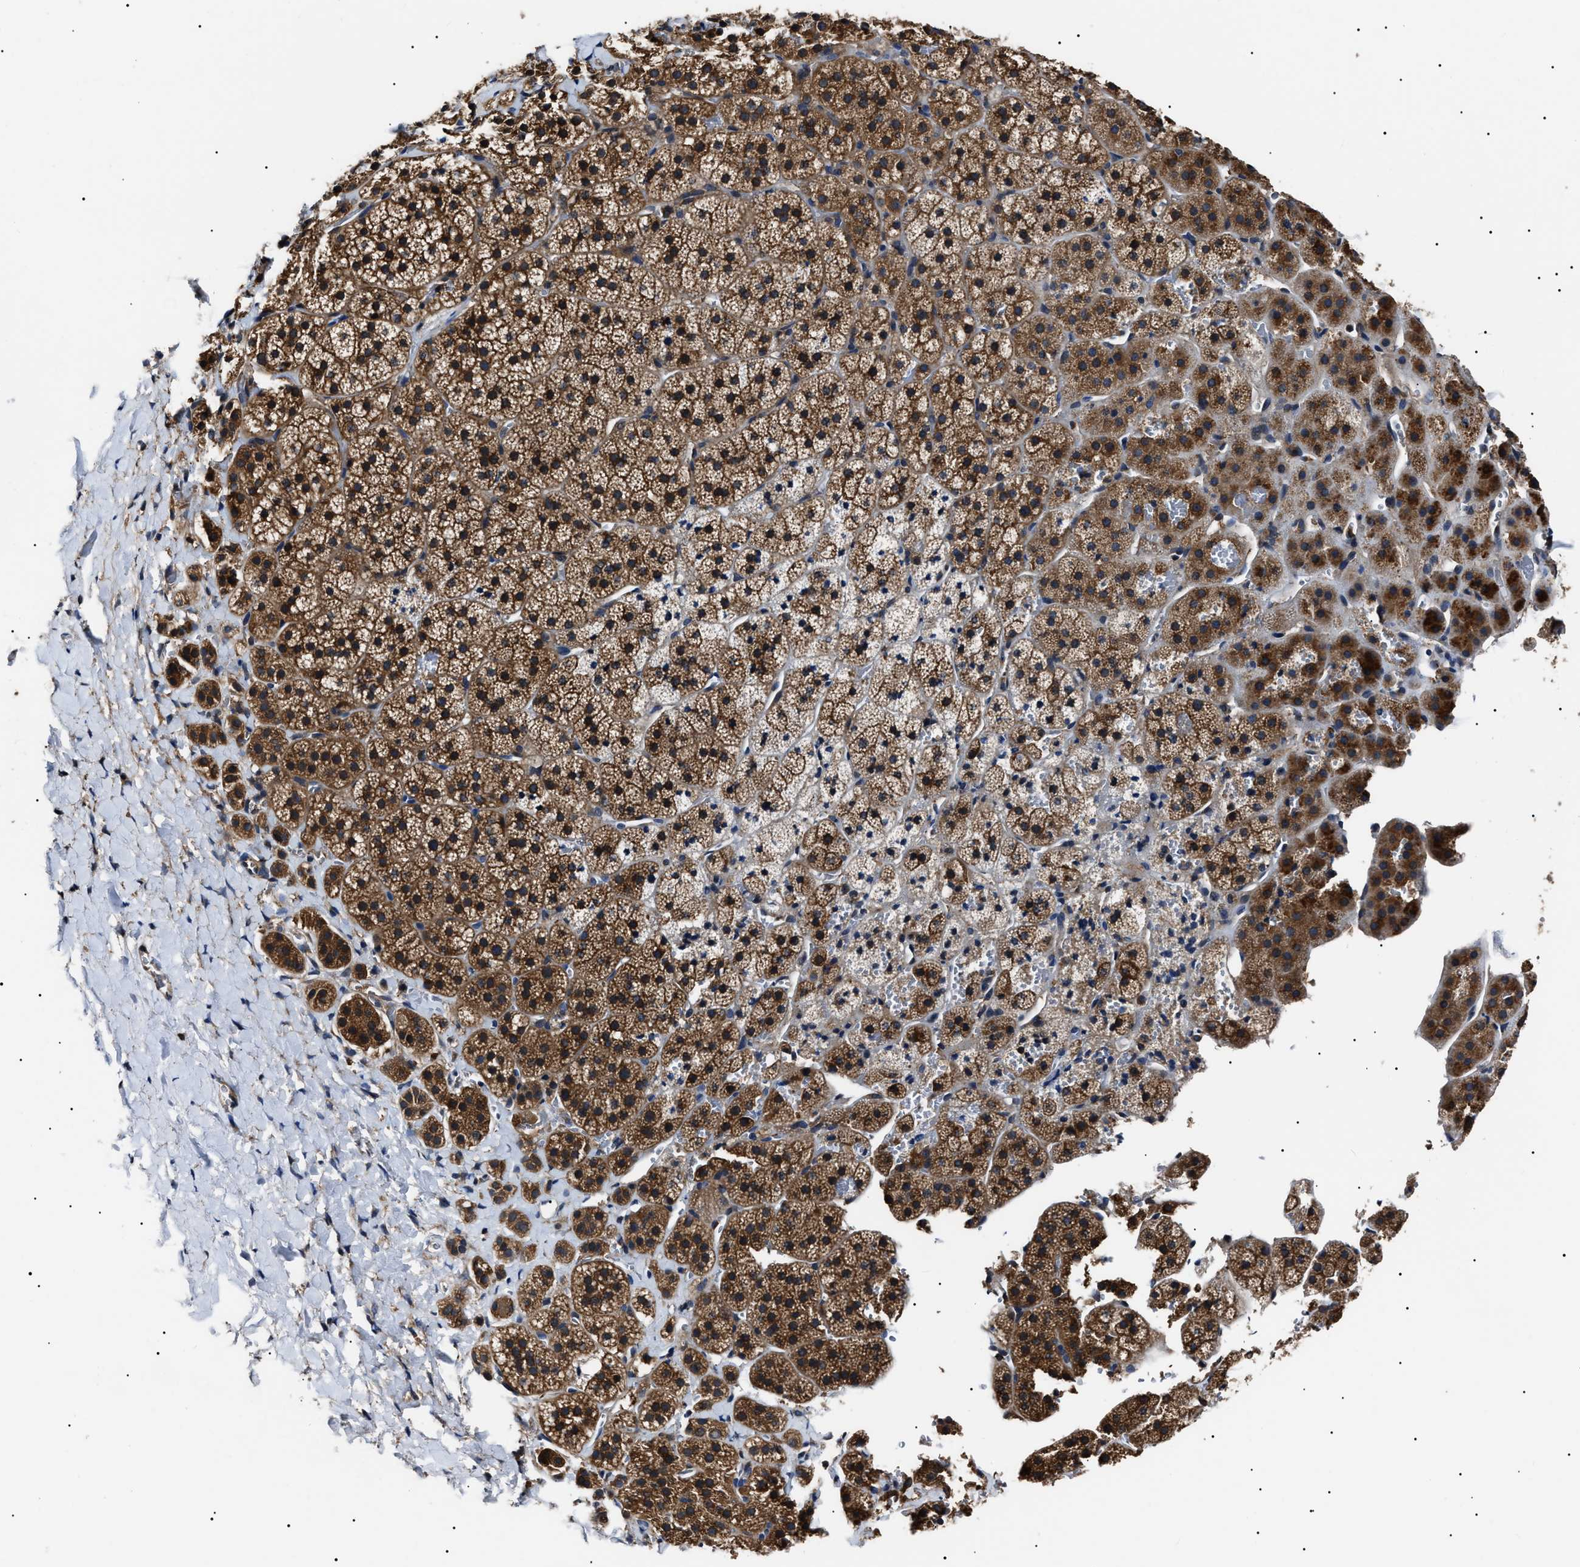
{"staining": {"intensity": "moderate", "quantity": ">75%", "location": "cytoplasmic/membranous"}, "tissue": "adrenal gland", "cell_type": "Glandular cells", "image_type": "normal", "snomed": [{"axis": "morphology", "description": "Normal tissue, NOS"}, {"axis": "topography", "description": "Adrenal gland"}], "caption": "High-magnification brightfield microscopy of benign adrenal gland stained with DAB (brown) and counterstained with hematoxylin (blue). glandular cells exhibit moderate cytoplasmic/membranous staining is identified in about>75% of cells.", "gene": "CCT8", "patient": {"sex": "female", "age": 44}}